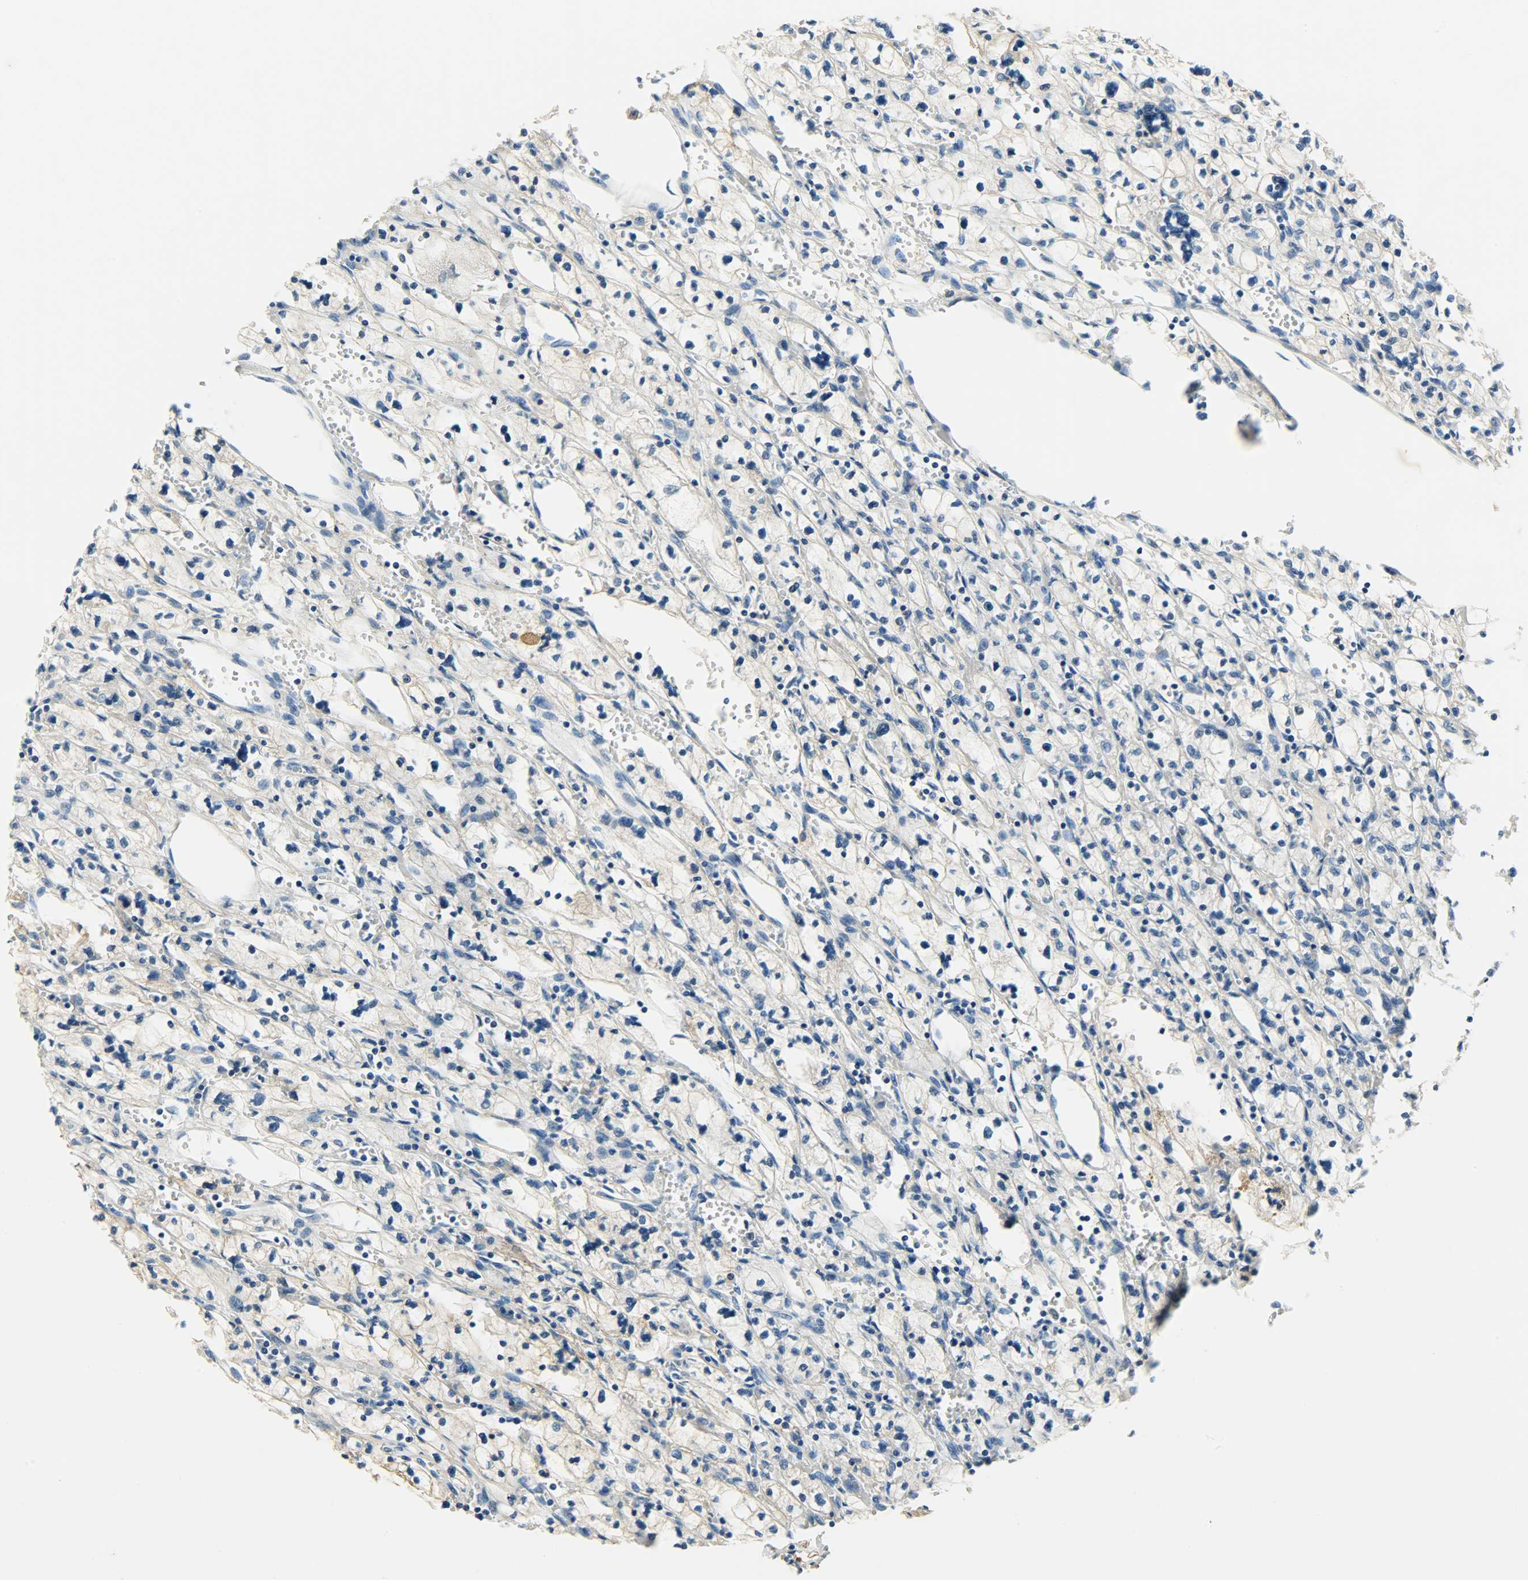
{"staining": {"intensity": "negative", "quantity": "none", "location": "none"}, "tissue": "renal cancer", "cell_type": "Tumor cells", "image_type": "cancer", "snomed": [{"axis": "morphology", "description": "Adenocarcinoma, NOS"}, {"axis": "topography", "description": "Kidney"}], "caption": "DAB (3,3'-diaminobenzidine) immunohistochemical staining of adenocarcinoma (renal) shows no significant positivity in tumor cells.", "gene": "DSG2", "patient": {"sex": "female", "age": 83}}